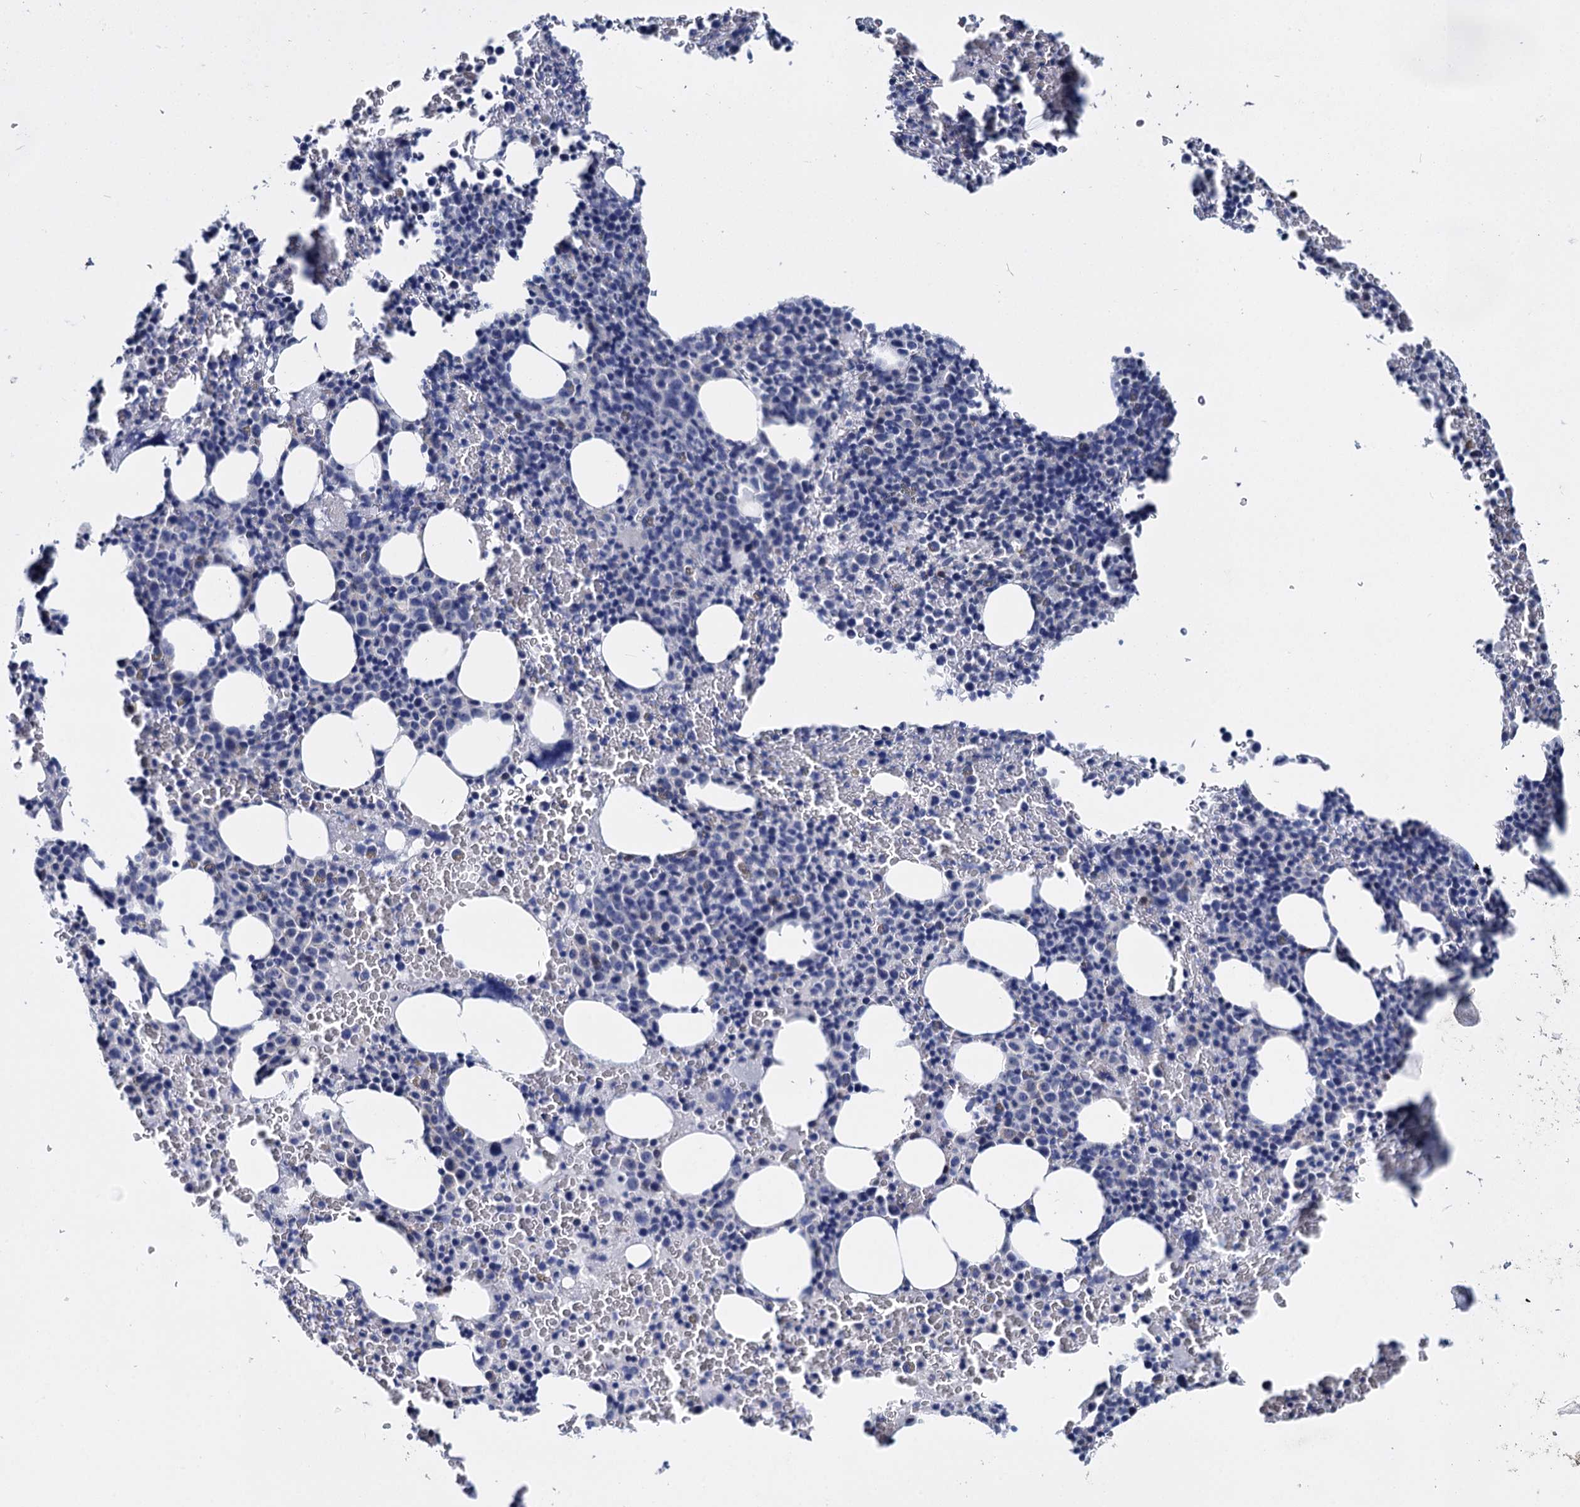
{"staining": {"intensity": "negative", "quantity": "none", "location": "none"}, "tissue": "bone marrow", "cell_type": "Hematopoietic cells", "image_type": "normal", "snomed": [{"axis": "morphology", "description": "Normal tissue, NOS"}, {"axis": "topography", "description": "Bone marrow"}], "caption": "This is an IHC photomicrograph of unremarkable bone marrow. There is no positivity in hematopoietic cells.", "gene": "GSTM3", "patient": {"sex": "female", "age": 54}}